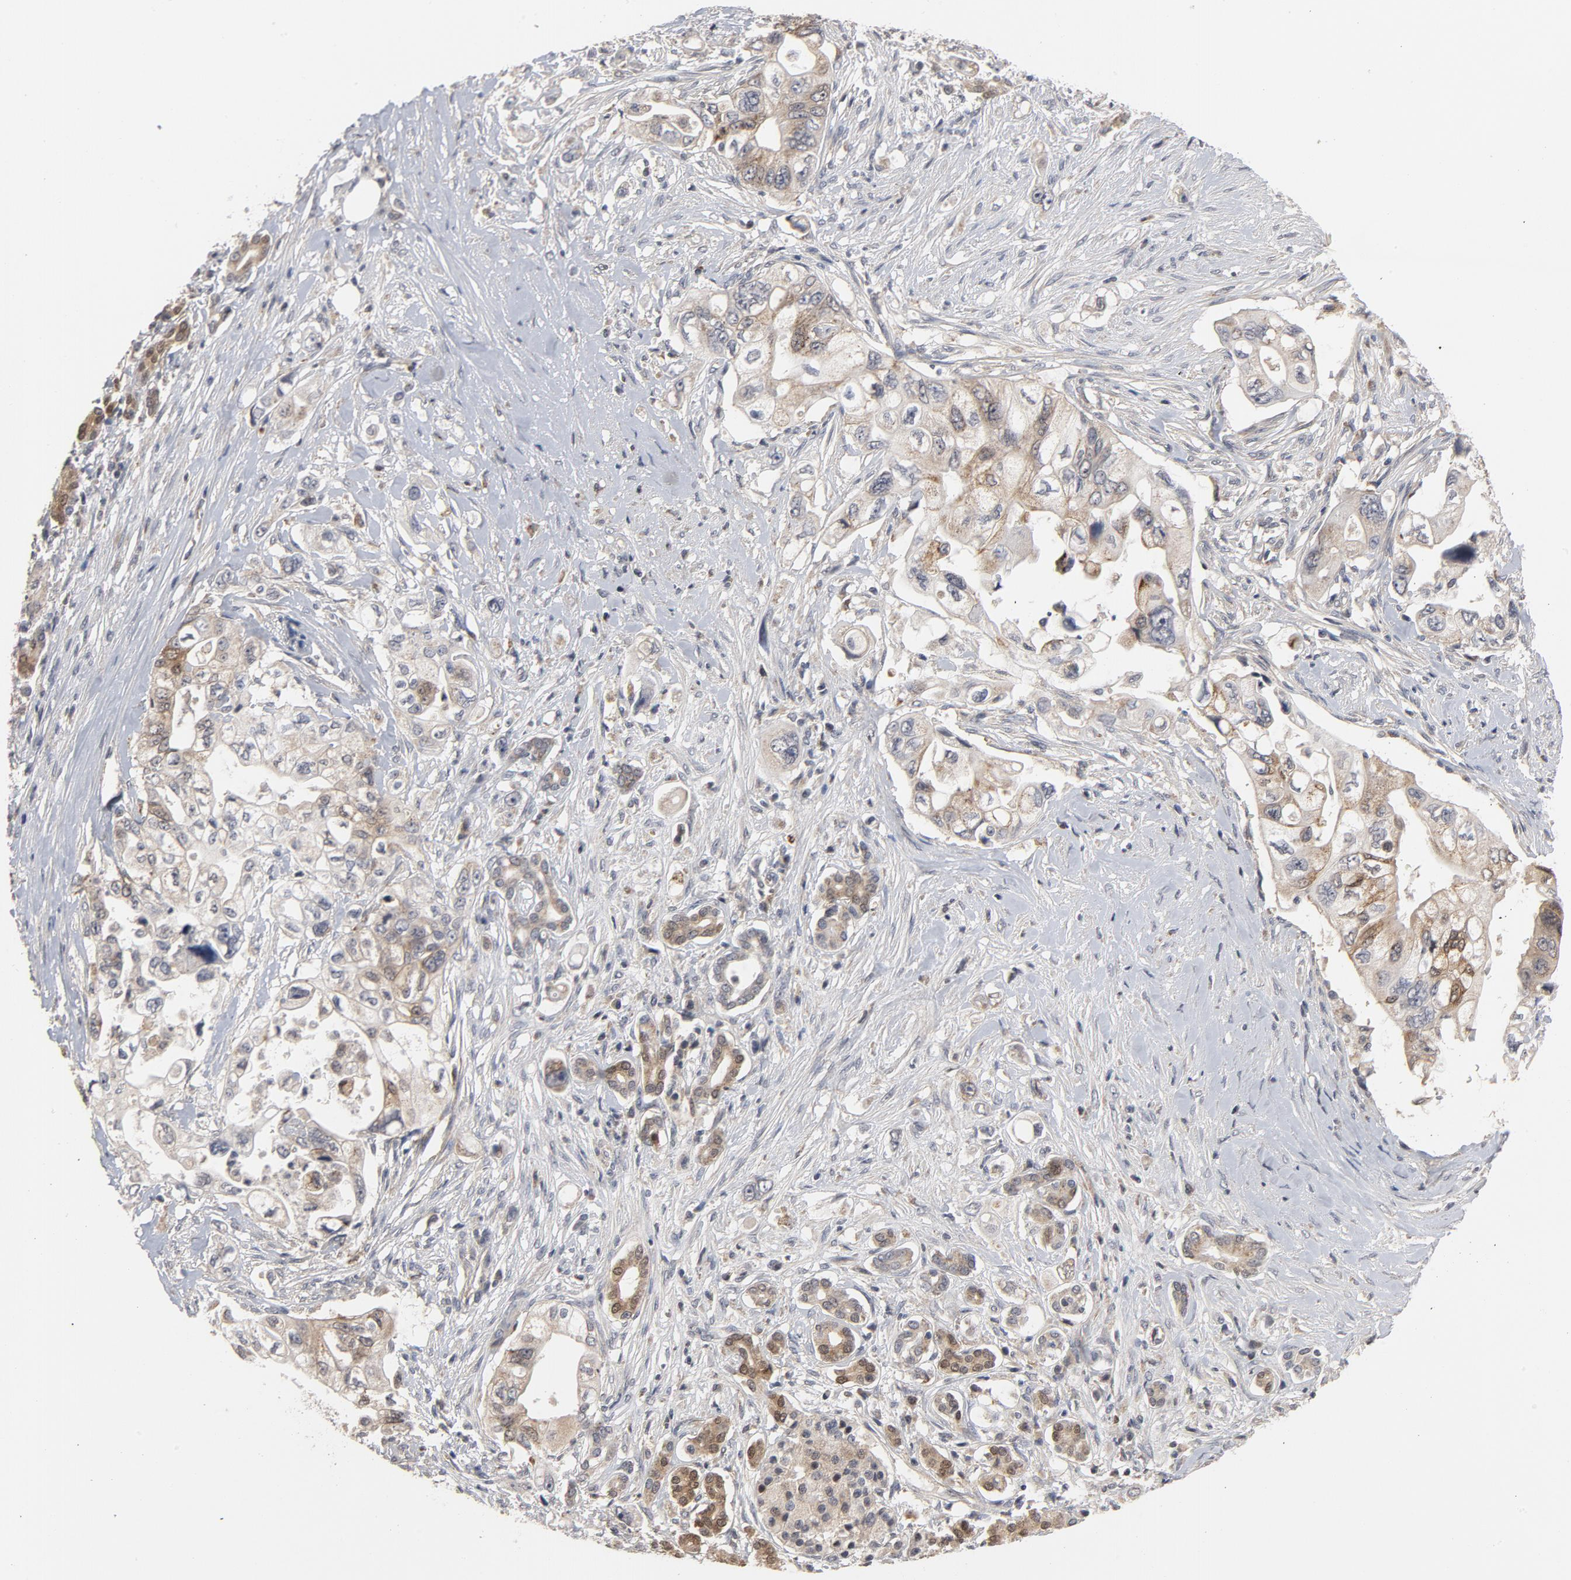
{"staining": {"intensity": "weak", "quantity": "25%-75%", "location": "cytoplasmic/membranous"}, "tissue": "pancreatic cancer", "cell_type": "Tumor cells", "image_type": "cancer", "snomed": [{"axis": "morphology", "description": "Normal tissue, NOS"}, {"axis": "topography", "description": "Pancreas"}], "caption": "This is an image of immunohistochemistry (IHC) staining of pancreatic cancer, which shows weak expression in the cytoplasmic/membranous of tumor cells.", "gene": "PPP1R1B", "patient": {"sex": "male", "age": 42}}